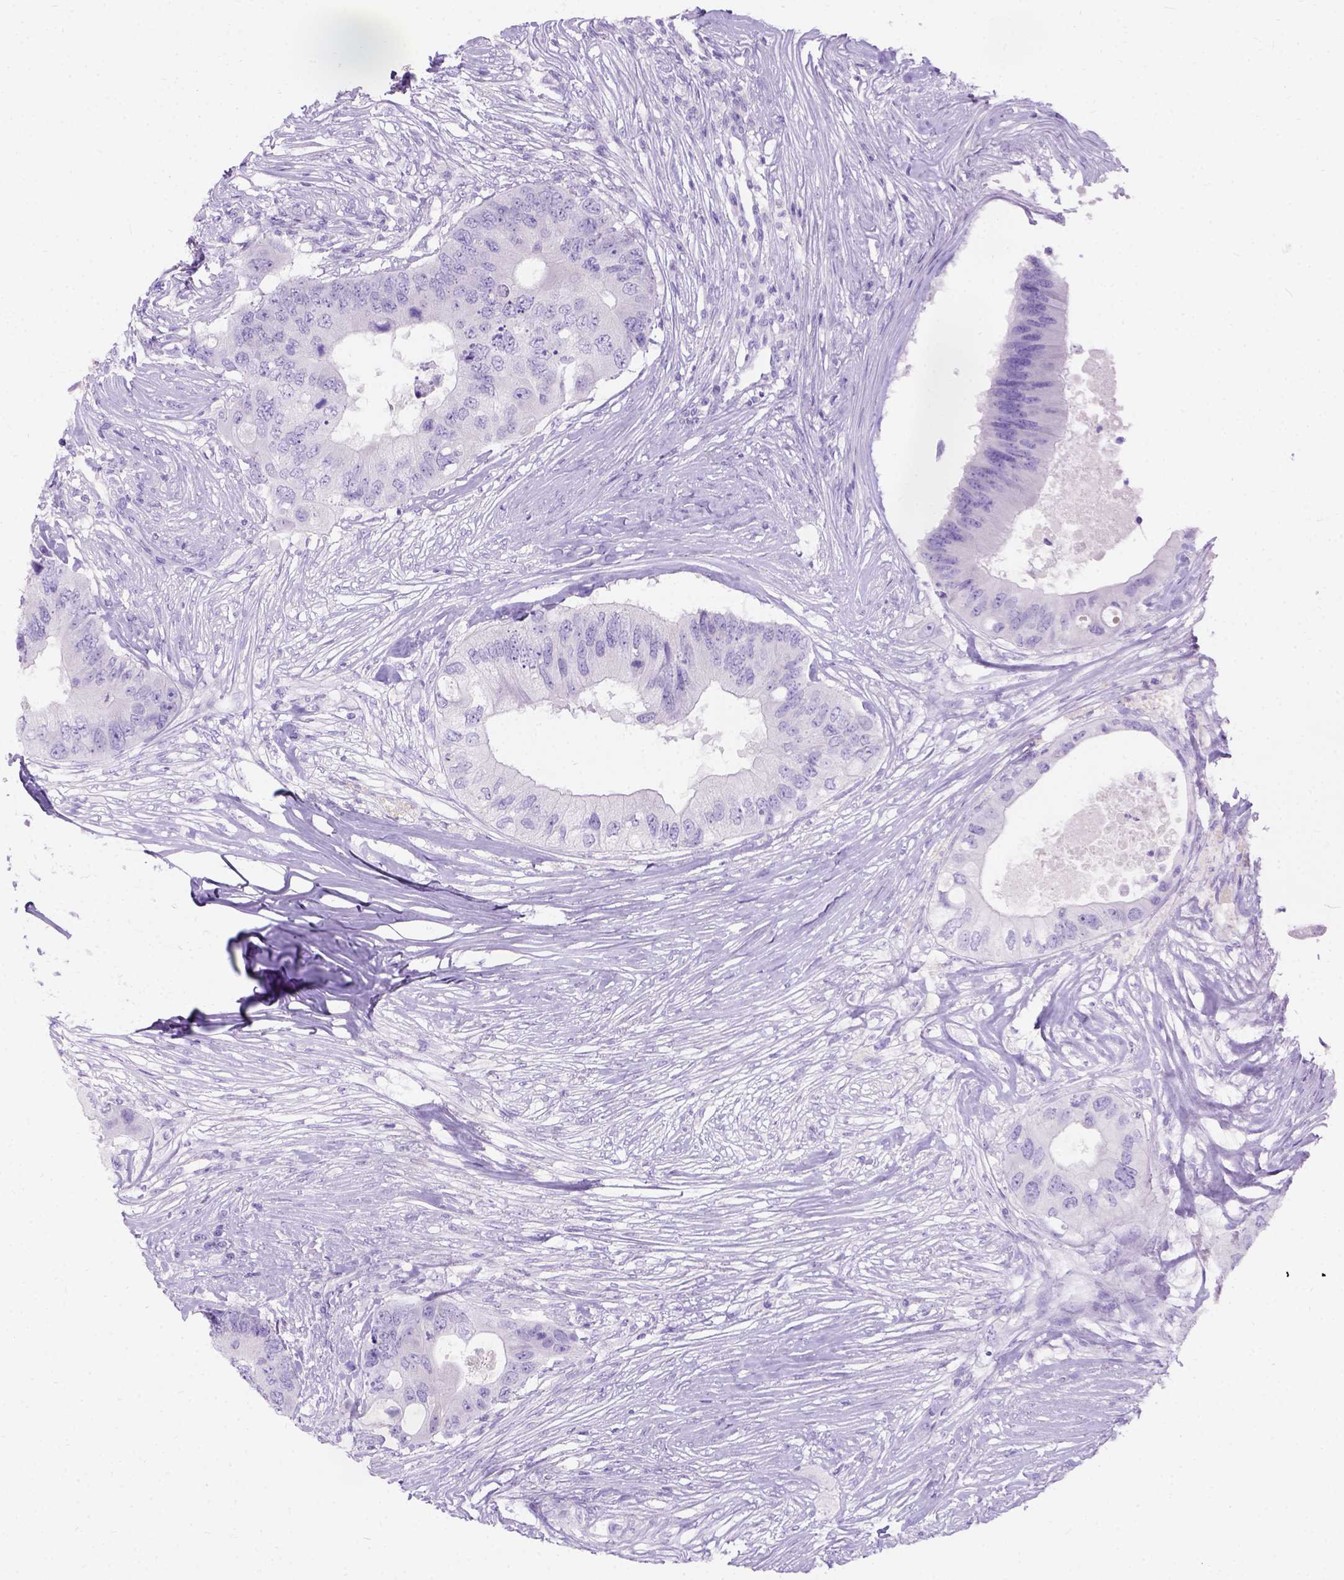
{"staining": {"intensity": "negative", "quantity": "none", "location": "none"}, "tissue": "colorectal cancer", "cell_type": "Tumor cells", "image_type": "cancer", "snomed": [{"axis": "morphology", "description": "Adenocarcinoma, NOS"}, {"axis": "topography", "description": "Colon"}], "caption": "Tumor cells are negative for brown protein staining in colorectal cancer. The staining is performed using DAB brown chromogen with nuclei counter-stained in using hematoxylin.", "gene": "C7orf57", "patient": {"sex": "male", "age": 71}}